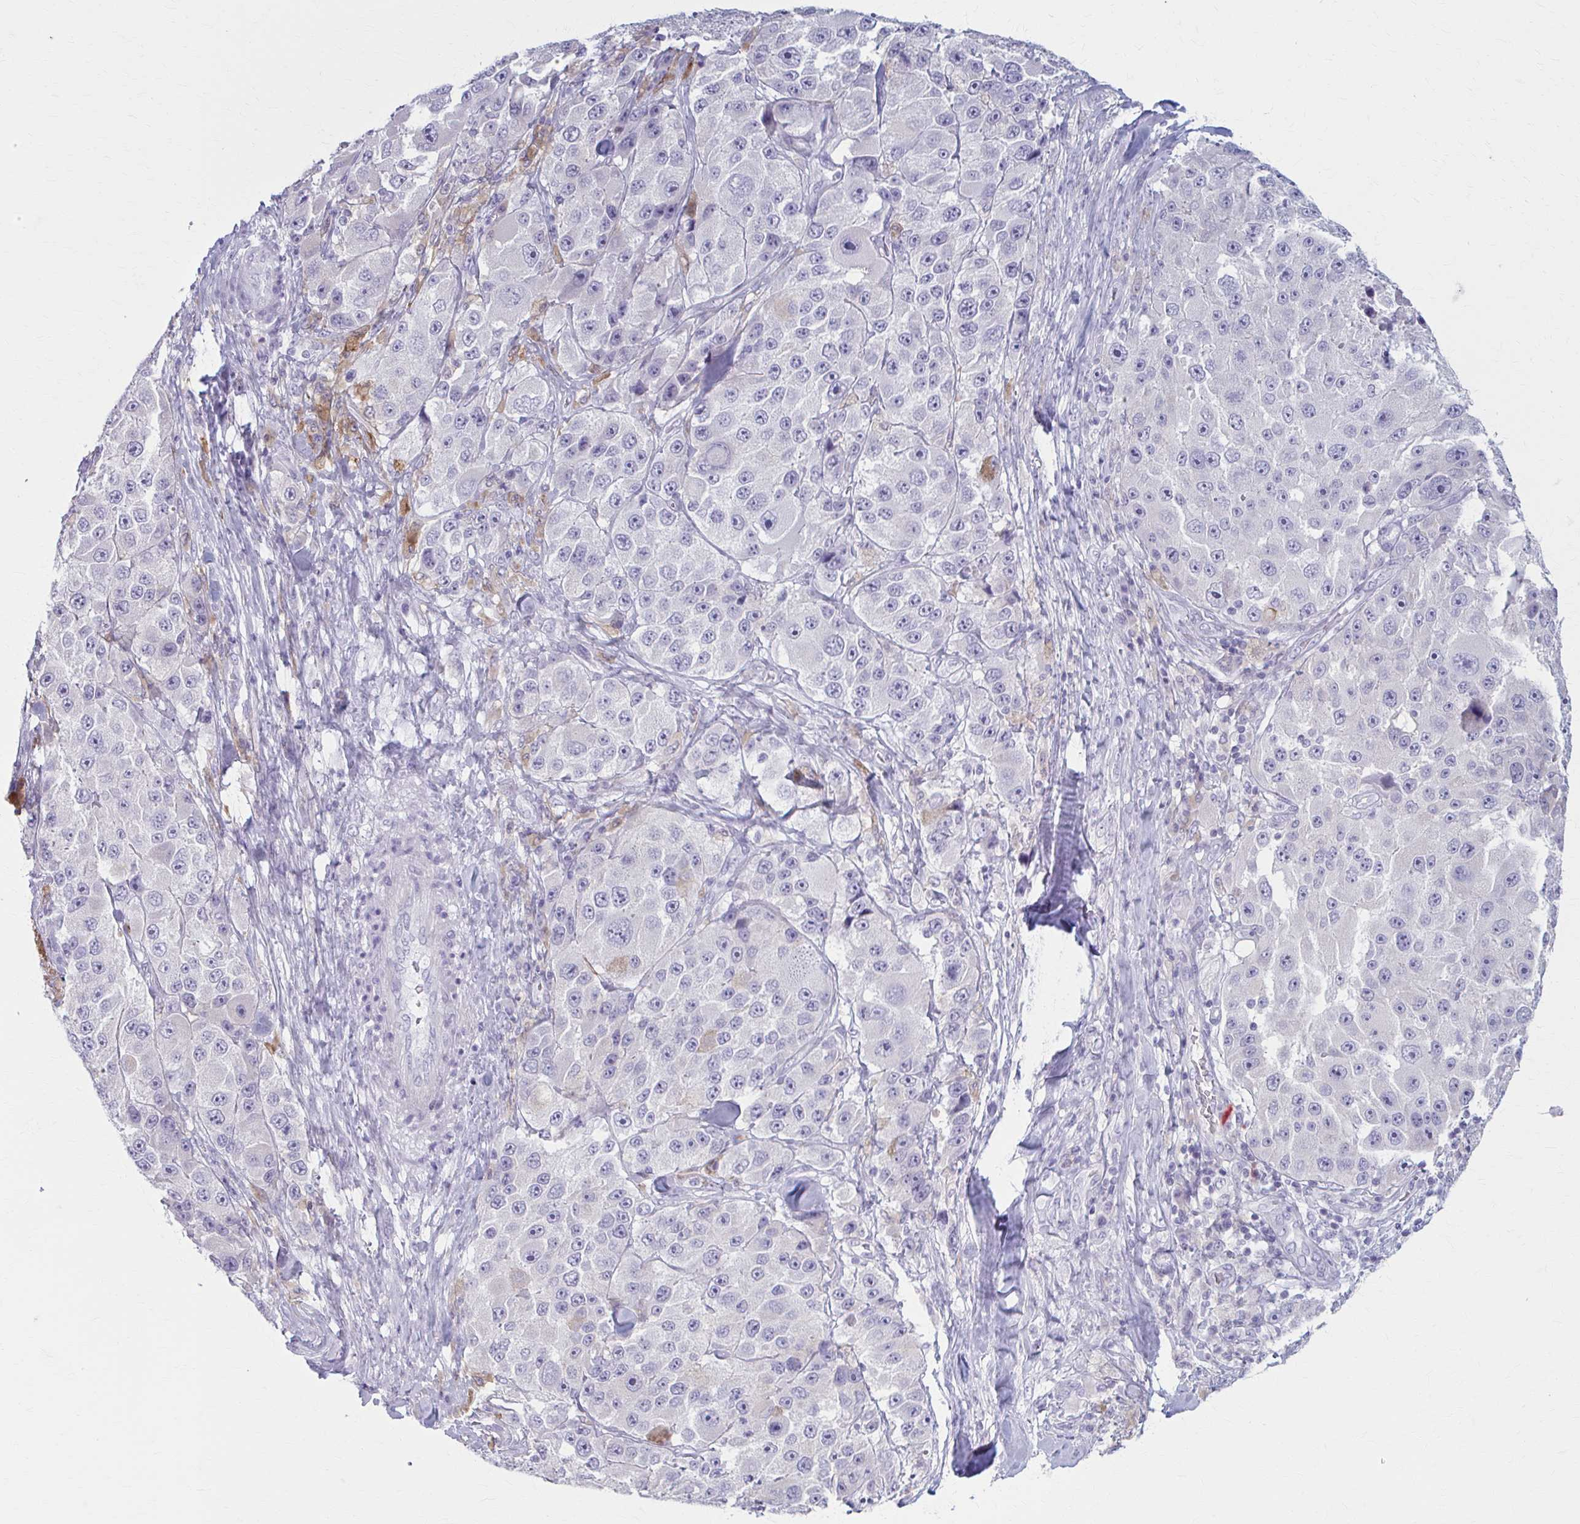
{"staining": {"intensity": "negative", "quantity": "none", "location": "none"}, "tissue": "melanoma", "cell_type": "Tumor cells", "image_type": "cancer", "snomed": [{"axis": "morphology", "description": "Malignant melanoma, Metastatic site"}, {"axis": "topography", "description": "Lymph node"}], "caption": "Photomicrograph shows no significant protein expression in tumor cells of melanoma.", "gene": "LDLRAP1", "patient": {"sex": "male", "age": 62}}